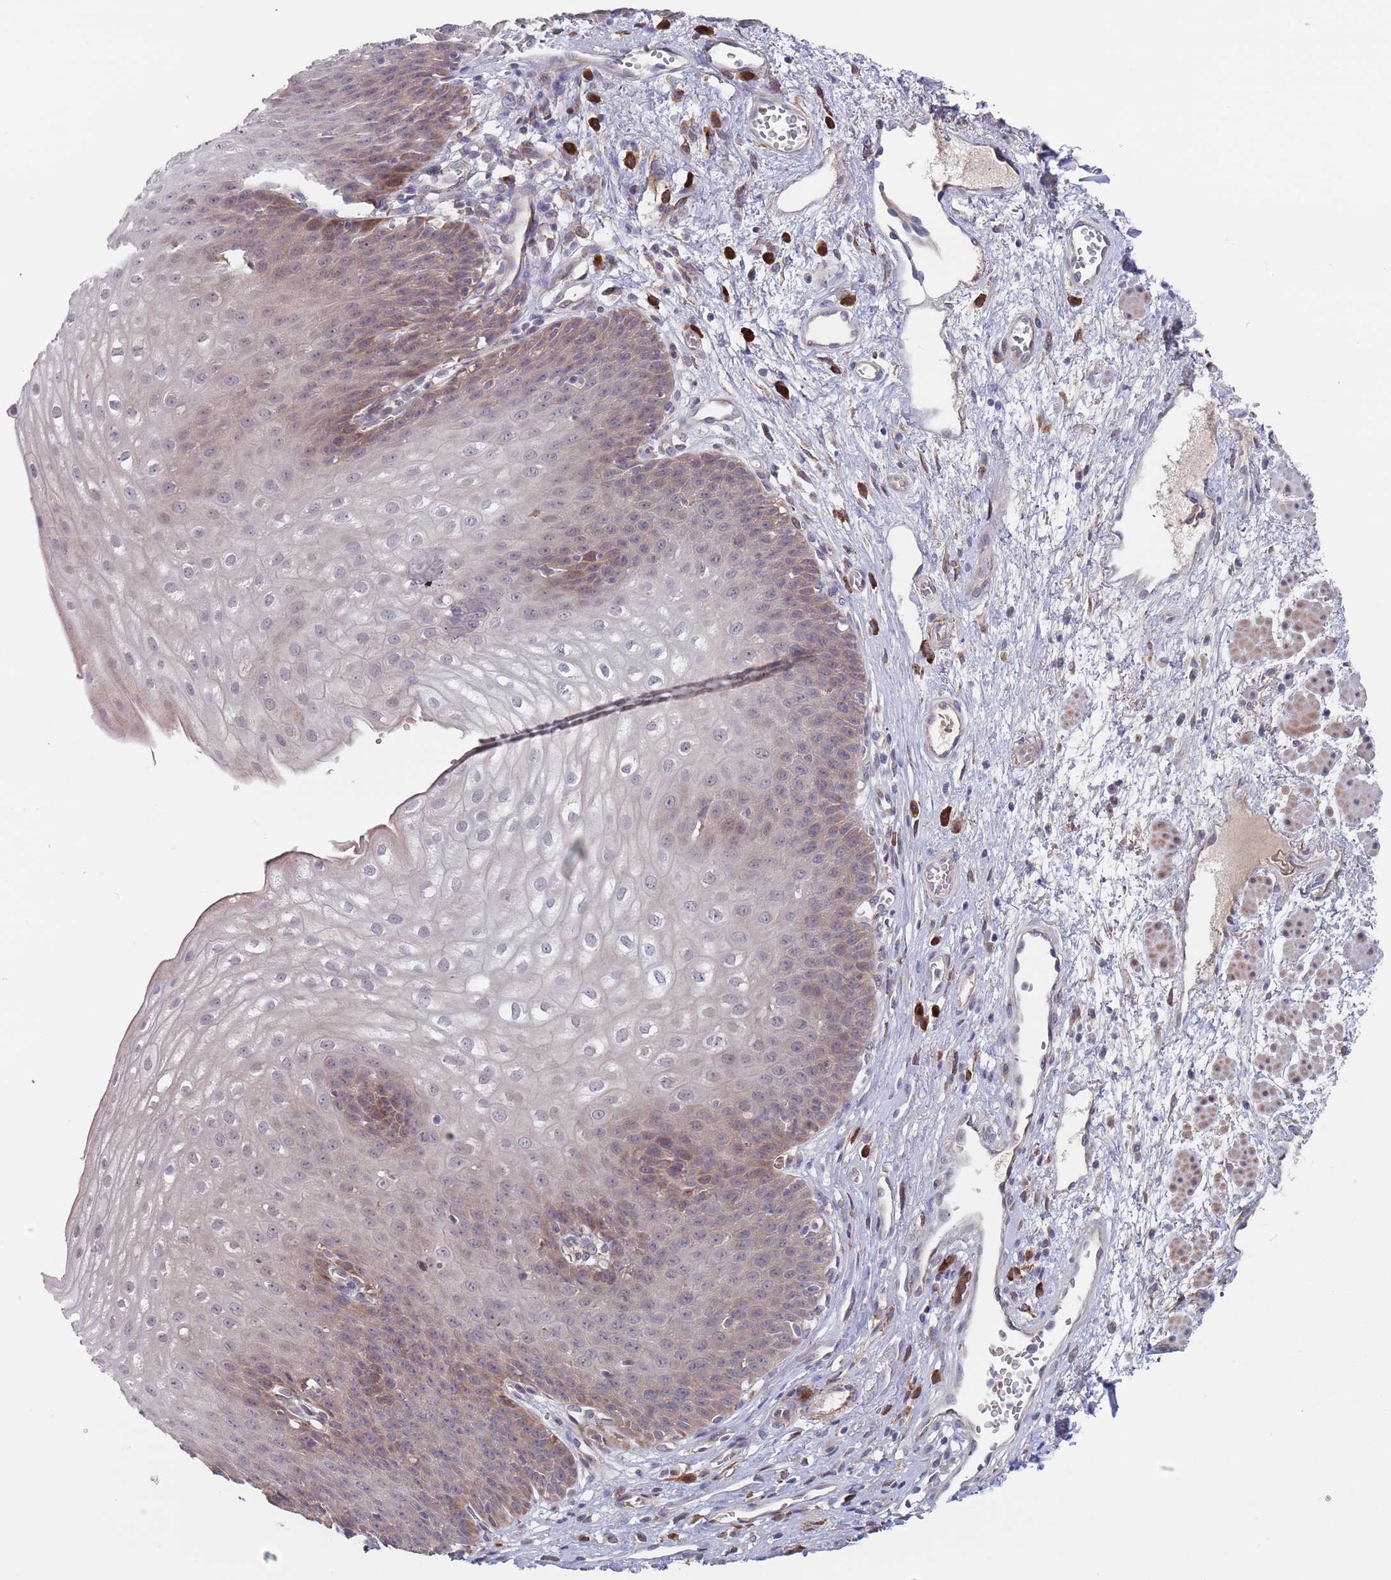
{"staining": {"intensity": "weak", "quantity": "25%-75%", "location": "cytoplasmic/membranous"}, "tissue": "esophagus", "cell_type": "Squamous epithelial cells", "image_type": "normal", "snomed": [{"axis": "morphology", "description": "Normal tissue, NOS"}, {"axis": "topography", "description": "Esophagus"}], "caption": "A brown stain highlights weak cytoplasmic/membranous expression of a protein in squamous epithelial cells of benign esophagus. The protein is shown in brown color, while the nuclei are stained blue.", "gene": "ZNF140", "patient": {"sex": "male", "age": 71}}